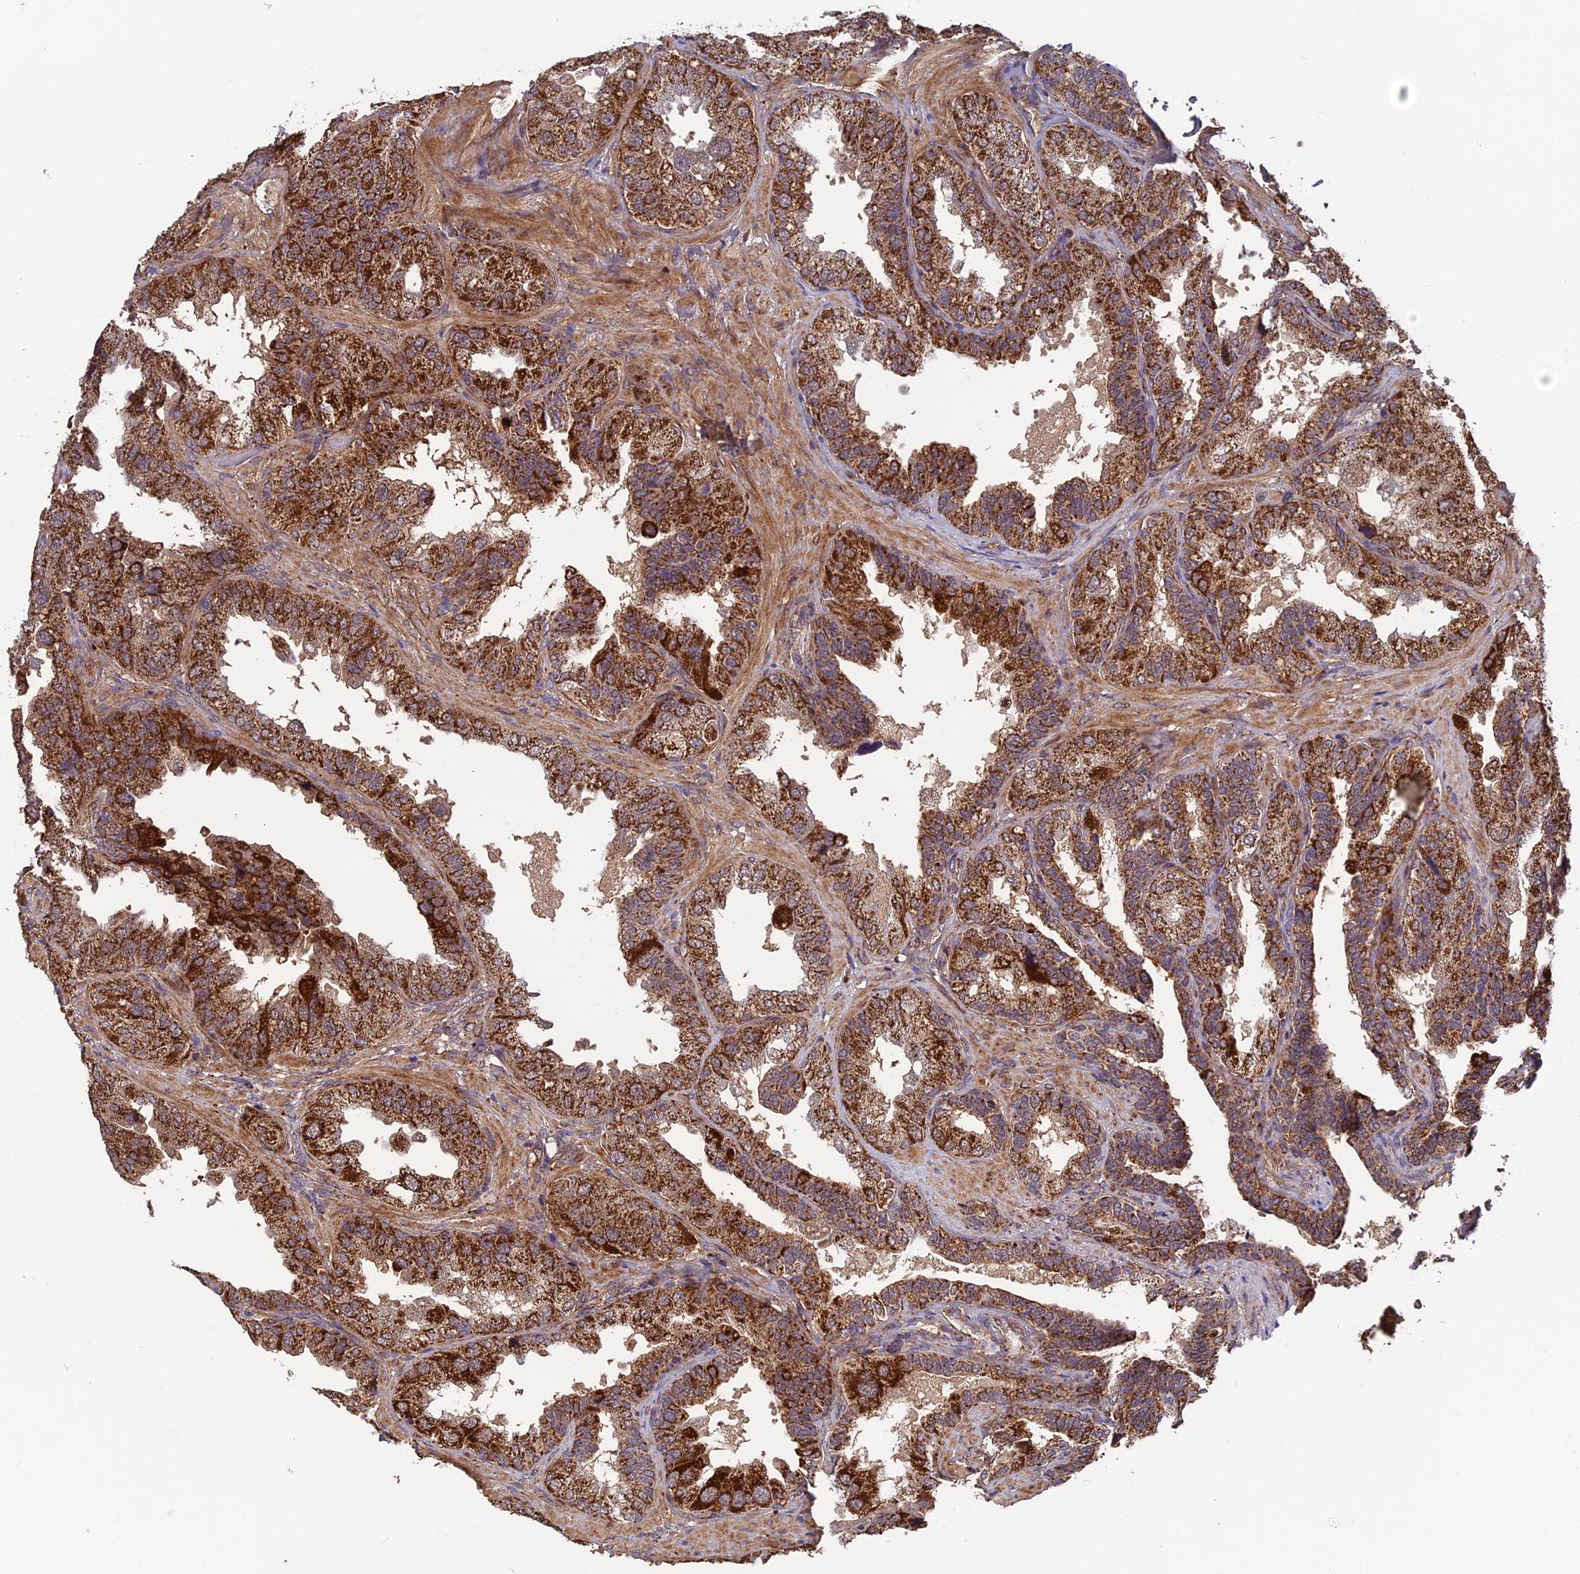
{"staining": {"intensity": "strong", "quantity": ">75%", "location": "cytoplasmic/membranous"}, "tissue": "seminal vesicle", "cell_type": "Glandular cells", "image_type": "normal", "snomed": [{"axis": "morphology", "description": "Normal tissue, NOS"}, {"axis": "topography", "description": "Seminal veicle"}, {"axis": "topography", "description": "Peripheral nerve tissue"}], "caption": "This photomicrograph displays immunohistochemistry staining of unremarkable human seminal vesicle, with high strong cytoplasmic/membranous expression in about >75% of glandular cells.", "gene": "CCDC15", "patient": {"sex": "male", "age": 63}}